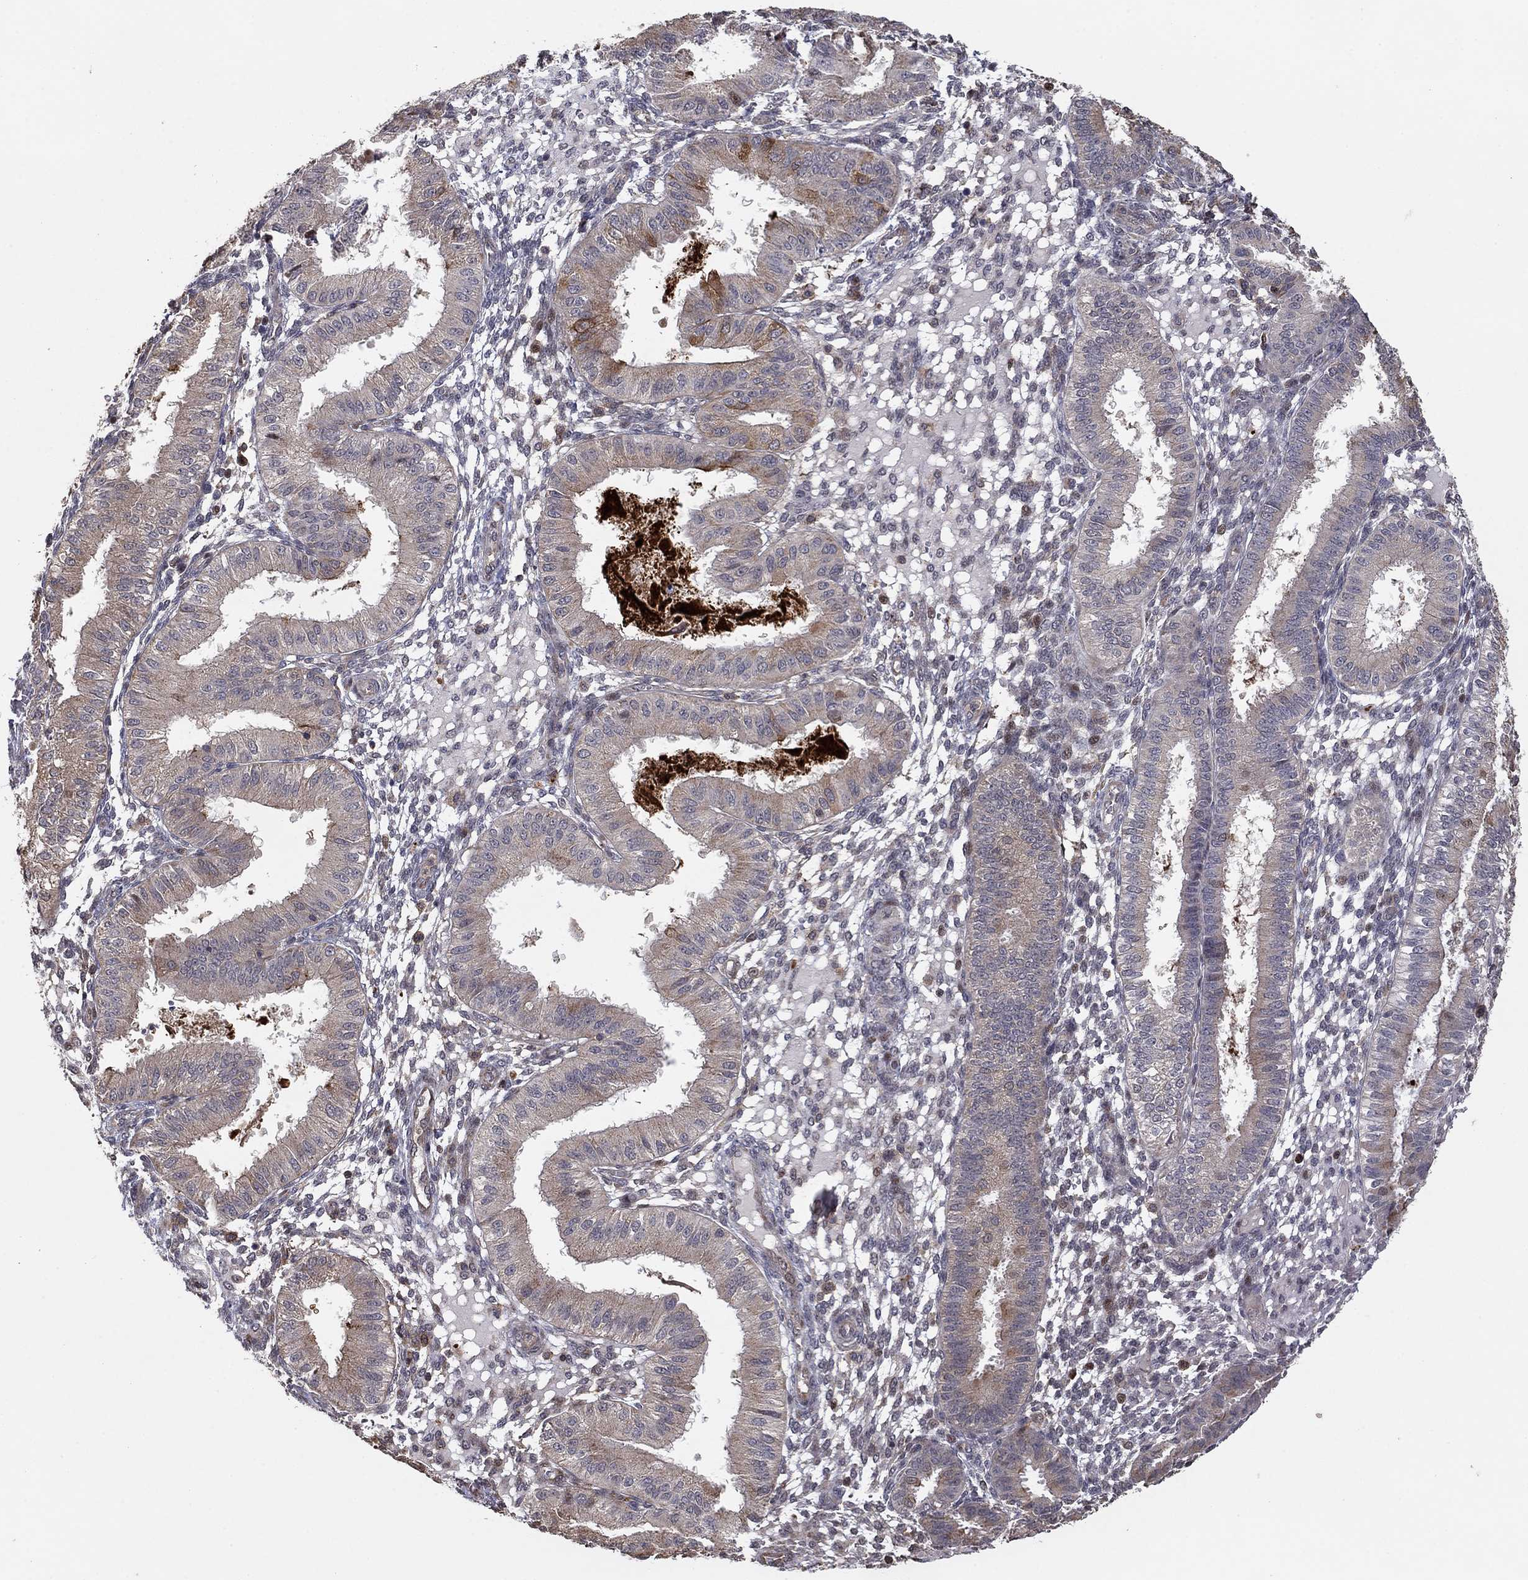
{"staining": {"intensity": "moderate", "quantity": "<25%", "location": "nuclear"}, "tissue": "endometrium", "cell_type": "Cells in endometrial stroma", "image_type": "normal", "snomed": [{"axis": "morphology", "description": "Normal tissue, NOS"}, {"axis": "topography", "description": "Endometrium"}], "caption": "Human endometrium stained with a protein marker exhibits moderate staining in cells in endometrial stroma.", "gene": "LPCAT4", "patient": {"sex": "female", "age": 43}}